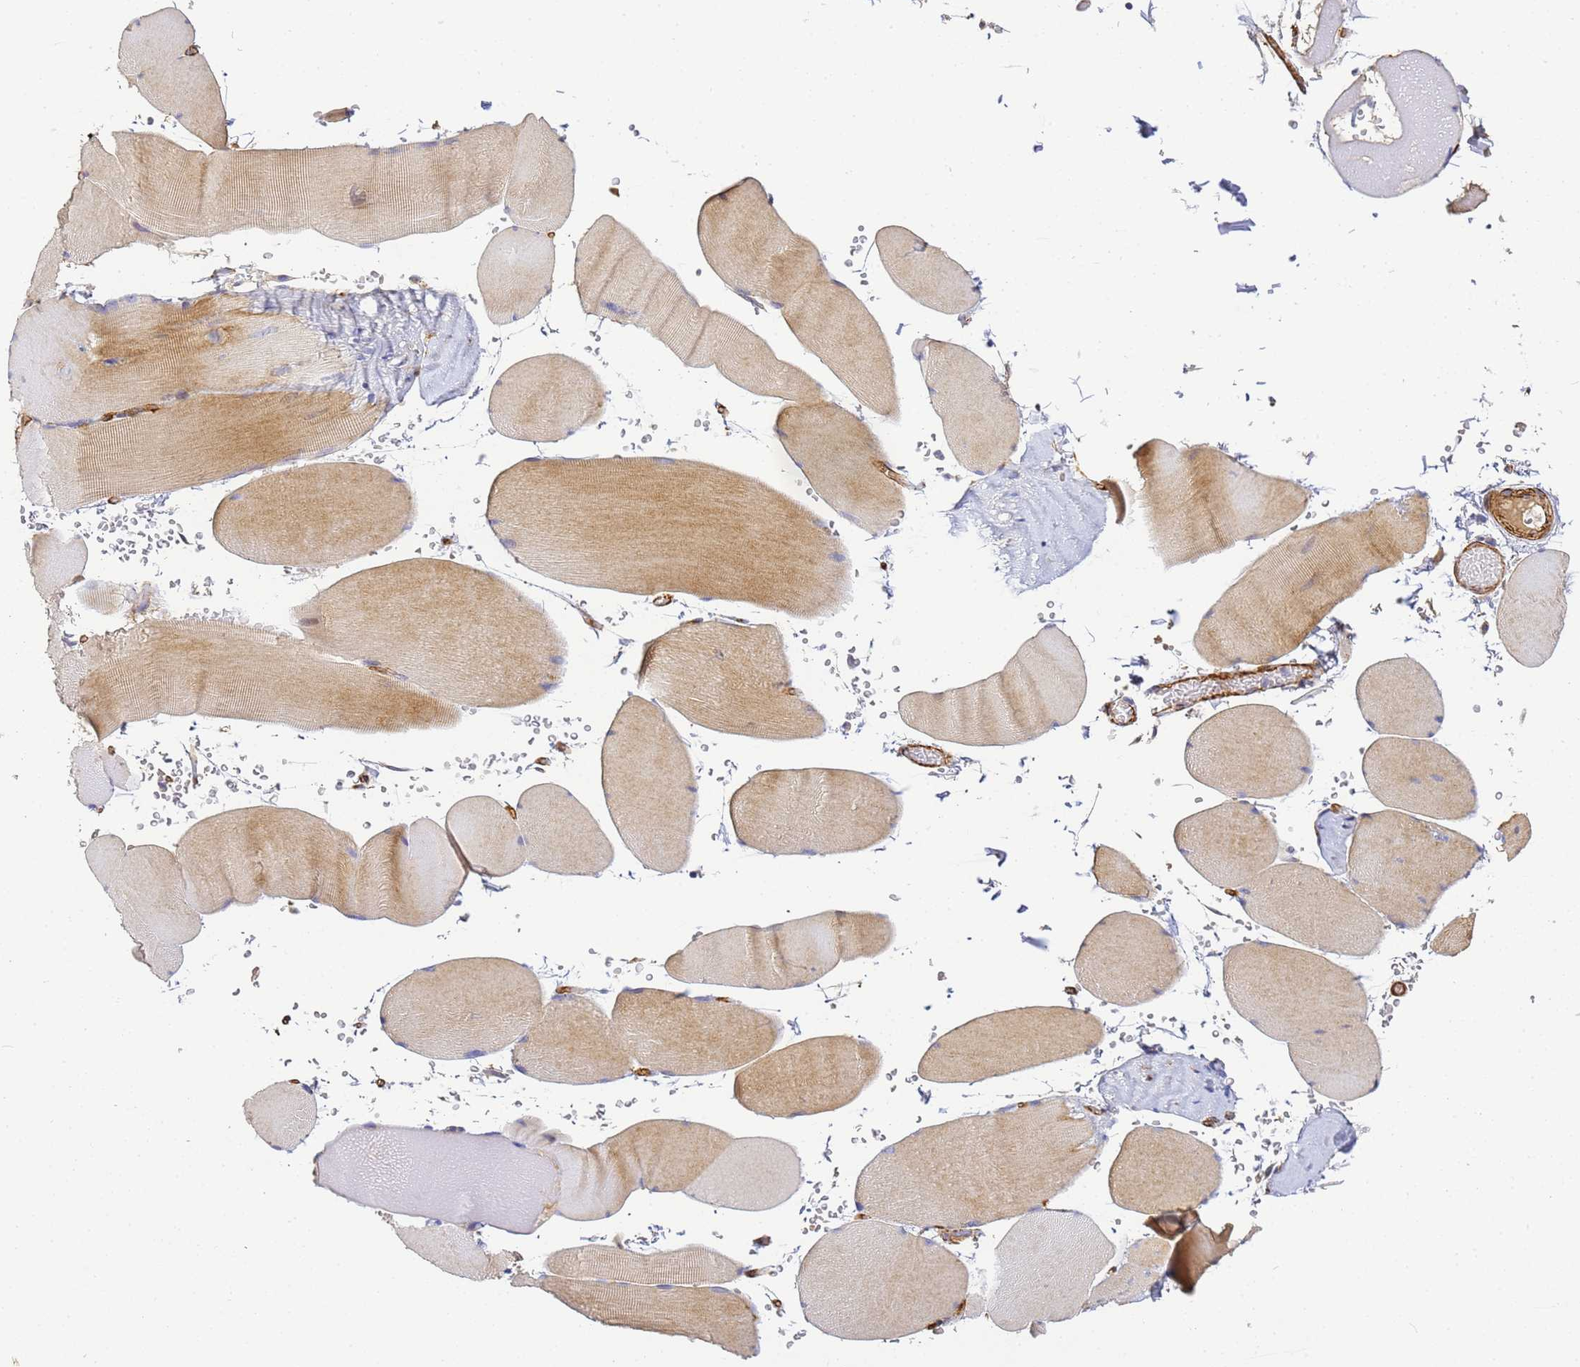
{"staining": {"intensity": "moderate", "quantity": "25%-75%", "location": "cytoplasmic/membranous"}, "tissue": "skeletal muscle", "cell_type": "Myocytes", "image_type": "normal", "snomed": [{"axis": "morphology", "description": "Normal tissue, NOS"}, {"axis": "topography", "description": "Skeletal muscle"}, {"axis": "topography", "description": "Head-Neck"}], "caption": "Protein staining exhibits moderate cytoplasmic/membranous positivity in approximately 25%-75% of myocytes in normal skeletal muscle.", "gene": "CFHR1", "patient": {"sex": "male", "age": 66}}